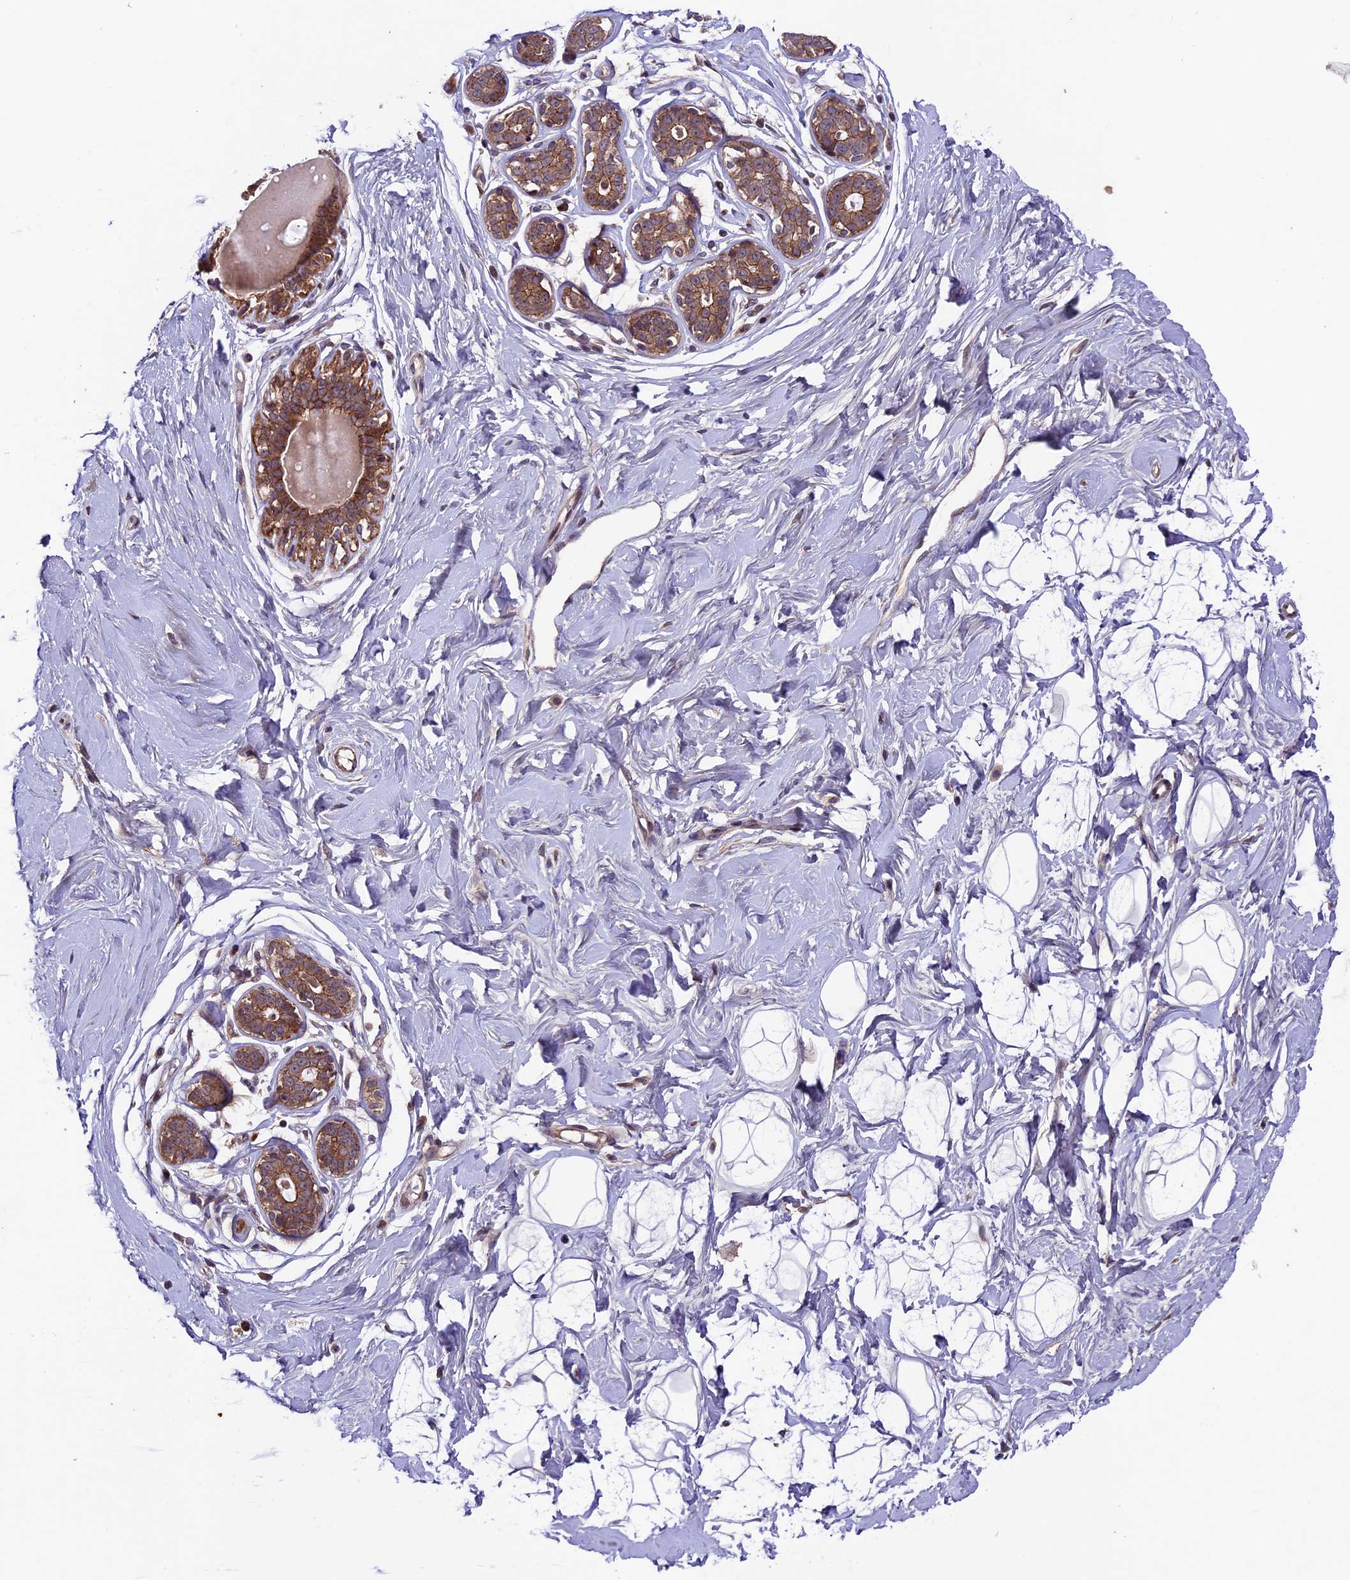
{"staining": {"intensity": "negative", "quantity": "none", "location": "none"}, "tissue": "breast", "cell_type": "Adipocytes", "image_type": "normal", "snomed": [{"axis": "morphology", "description": "Normal tissue, NOS"}, {"axis": "morphology", "description": "Adenoma, NOS"}, {"axis": "topography", "description": "Breast"}], "caption": "This photomicrograph is of unremarkable breast stained with immunohistochemistry to label a protein in brown with the nuclei are counter-stained blue. There is no staining in adipocytes. (DAB (3,3'-diaminobenzidine) immunohistochemistry, high magnification).", "gene": "SIPA1L3", "patient": {"sex": "female", "age": 23}}